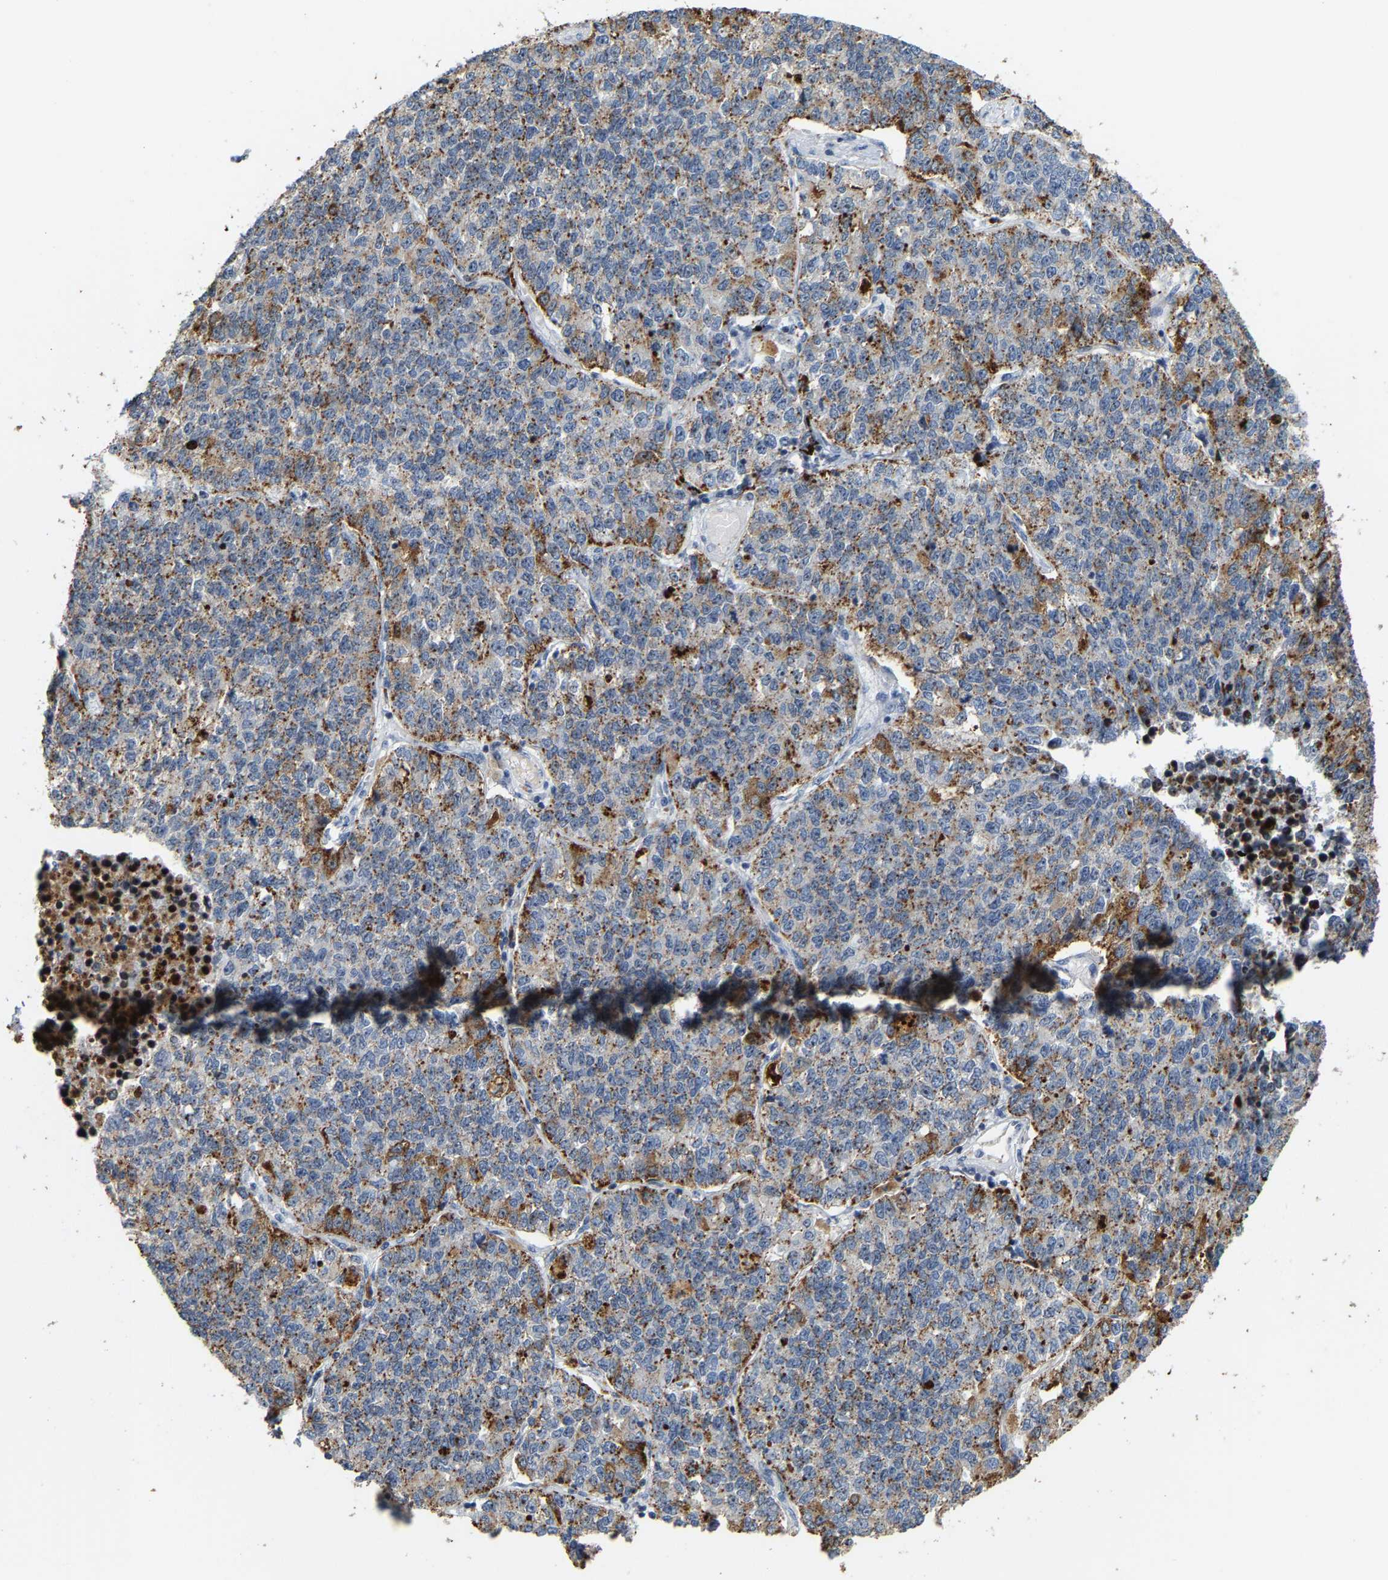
{"staining": {"intensity": "moderate", "quantity": "25%-75%", "location": "cytoplasmic/membranous"}, "tissue": "lung cancer", "cell_type": "Tumor cells", "image_type": "cancer", "snomed": [{"axis": "morphology", "description": "Adenocarcinoma, NOS"}, {"axis": "topography", "description": "Lung"}], "caption": "The histopathology image exhibits a brown stain indicating the presence of a protein in the cytoplasmic/membranous of tumor cells in adenocarcinoma (lung).", "gene": "NOP58", "patient": {"sex": "male", "age": 49}}